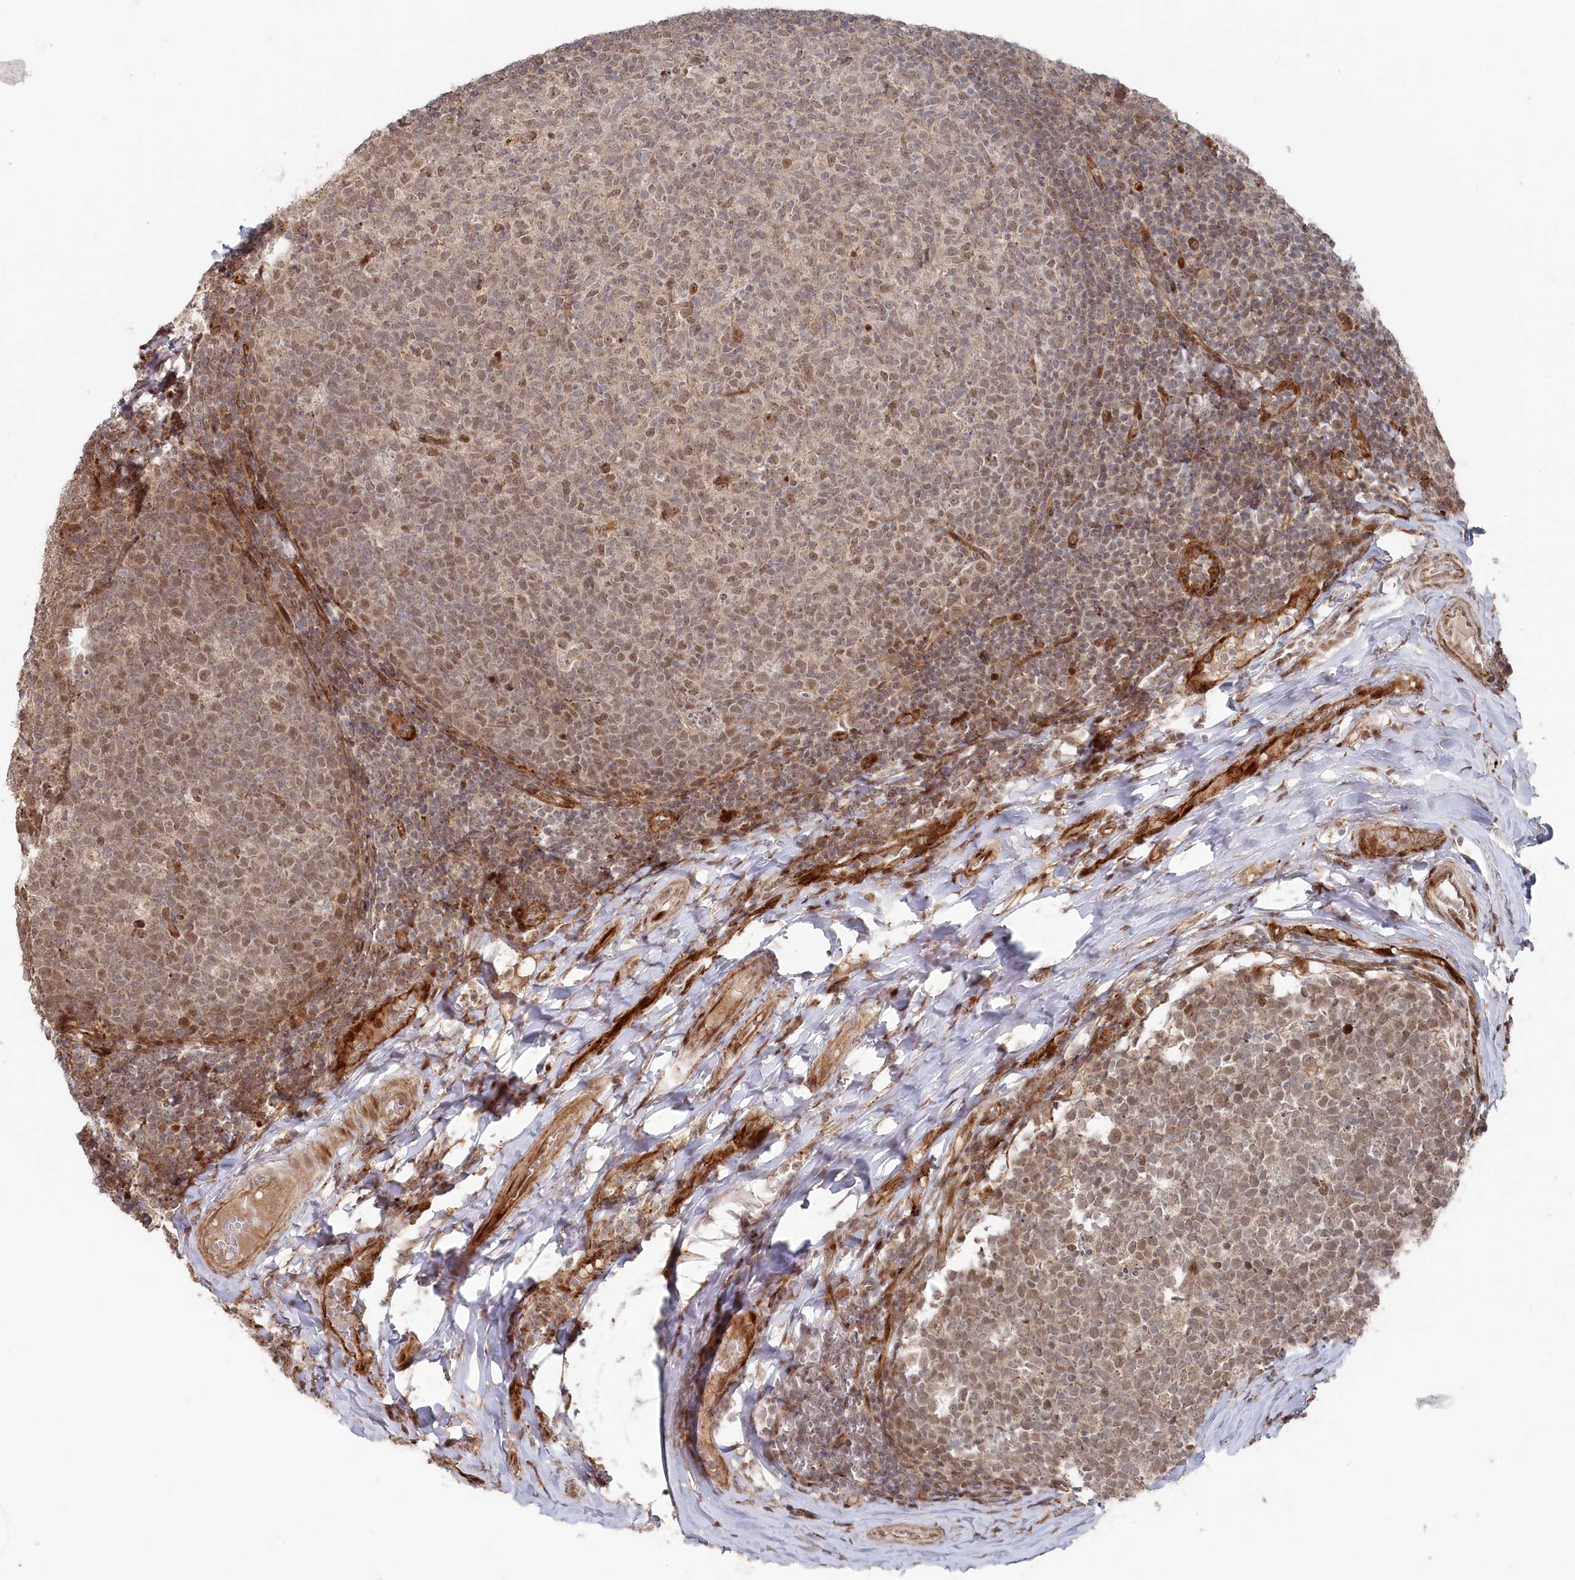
{"staining": {"intensity": "moderate", "quantity": "25%-75%", "location": "nuclear"}, "tissue": "tonsil", "cell_type": "Germinal center cells", "image_type": "normal", "snomed": [{"axis": "morphology", "description": "Normal tissue, NOS"}, {"axis": "topography", "description": "Tonsil"}], "caption": "Immunohistochemistry (IHC) micrograph of unremarkable tonsil stained for a protein (brown), which shows medium levels of moderate nuclear staining in about 25%-75% of germinal center cells.", "gene": "POLR3A", "patient": {"sex": "female", "age": 19}}